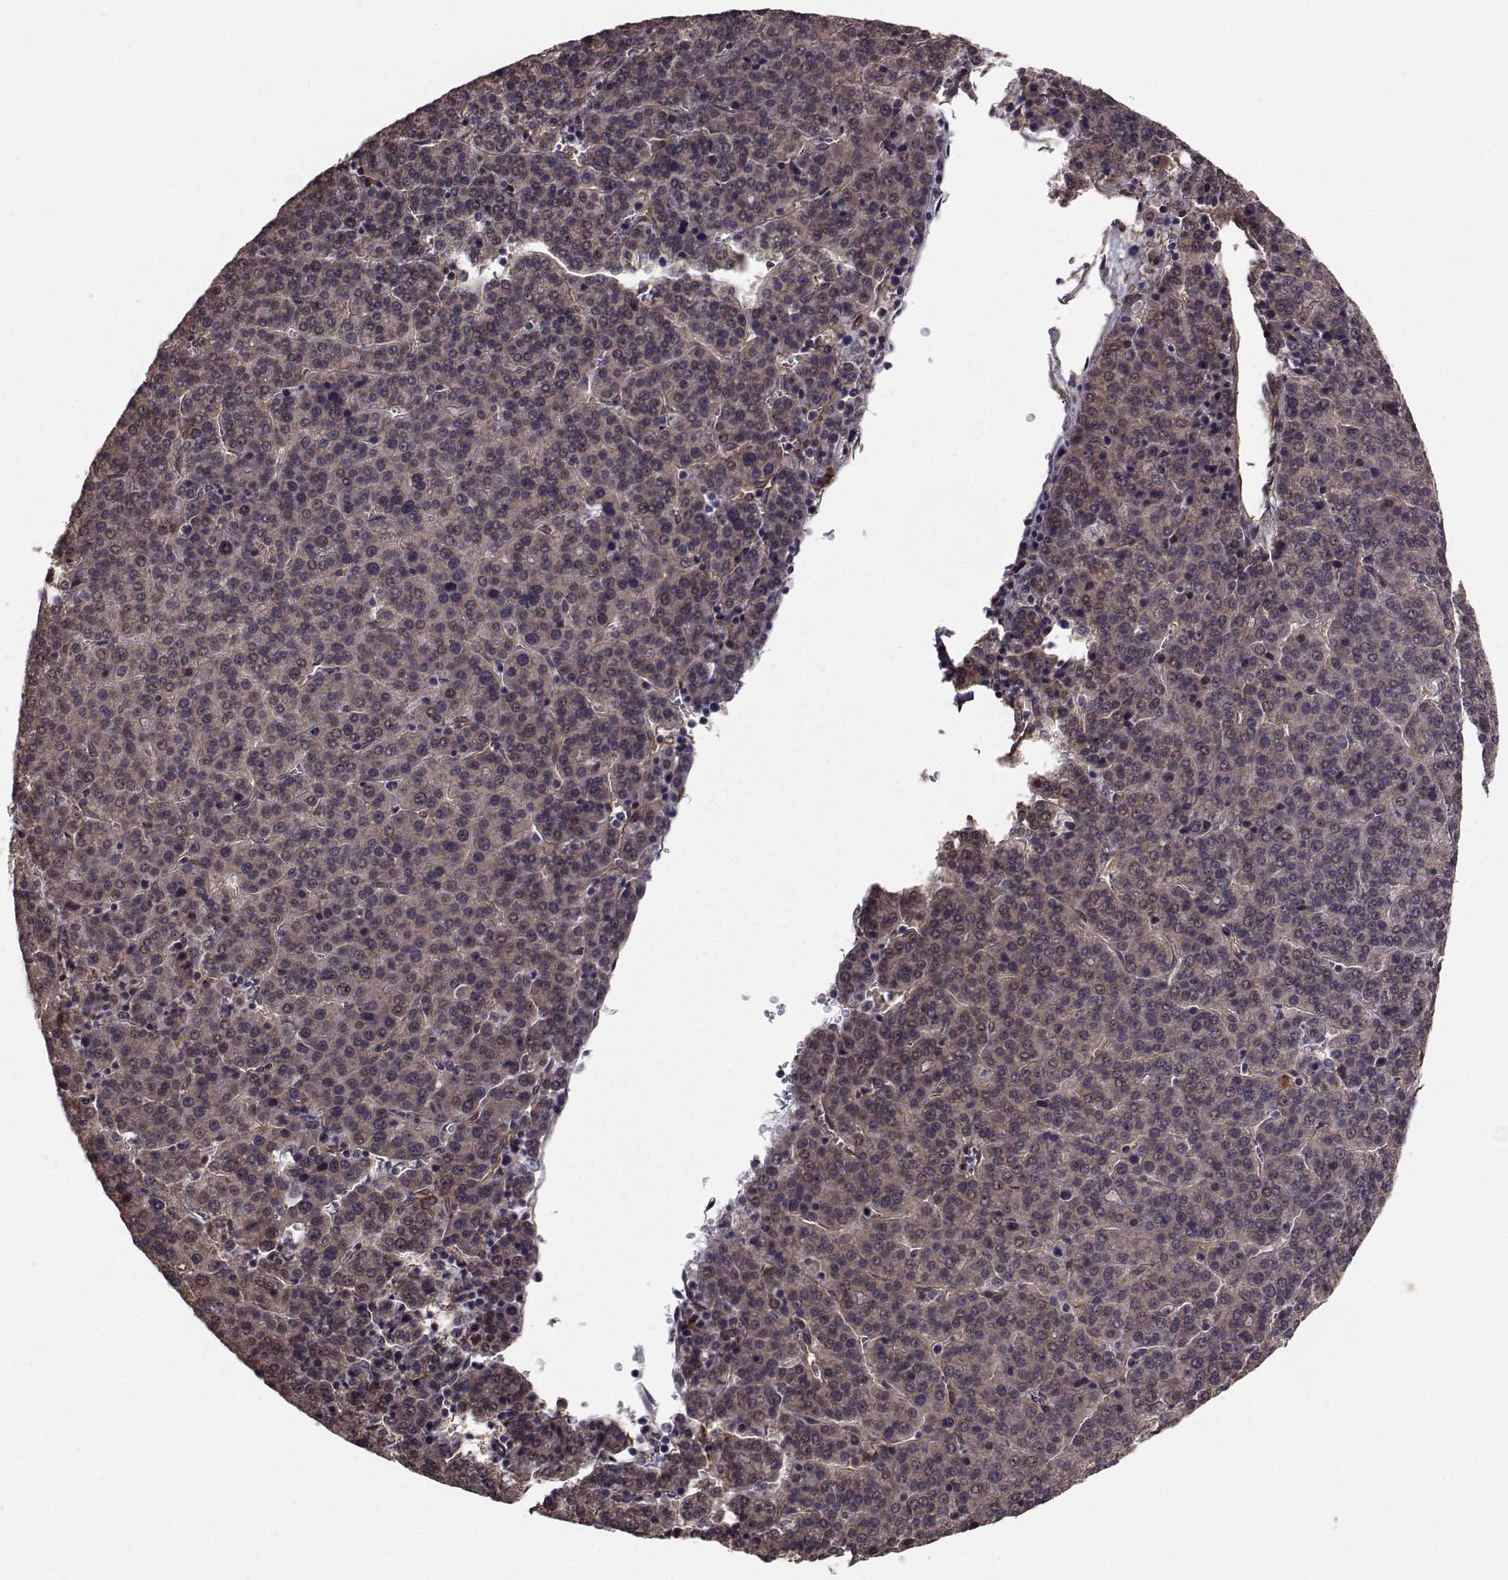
{"staining": {"intensity": "weak", "quantity": ">75%", "location": "cytoplasmic/membranous"}, "tissue": "liver cancer", "cell_type": "Tumor cells", "image_type": "cancer", "snomed": [{"axis": "morphology", "description": "Carcinoma, Hepatocellular, NOS"}, {"axis": "topography", "description": "Liver"}], "caption": "Liver cancer (hepatocellular carcinoma) was stained to show a protein in brown. There is low levels of weak cytoplasmic/membranous expression in approximately >75% of tumor cells.", "gene": "TRIP10", "patient": {"sex": "female", "age": 58}}